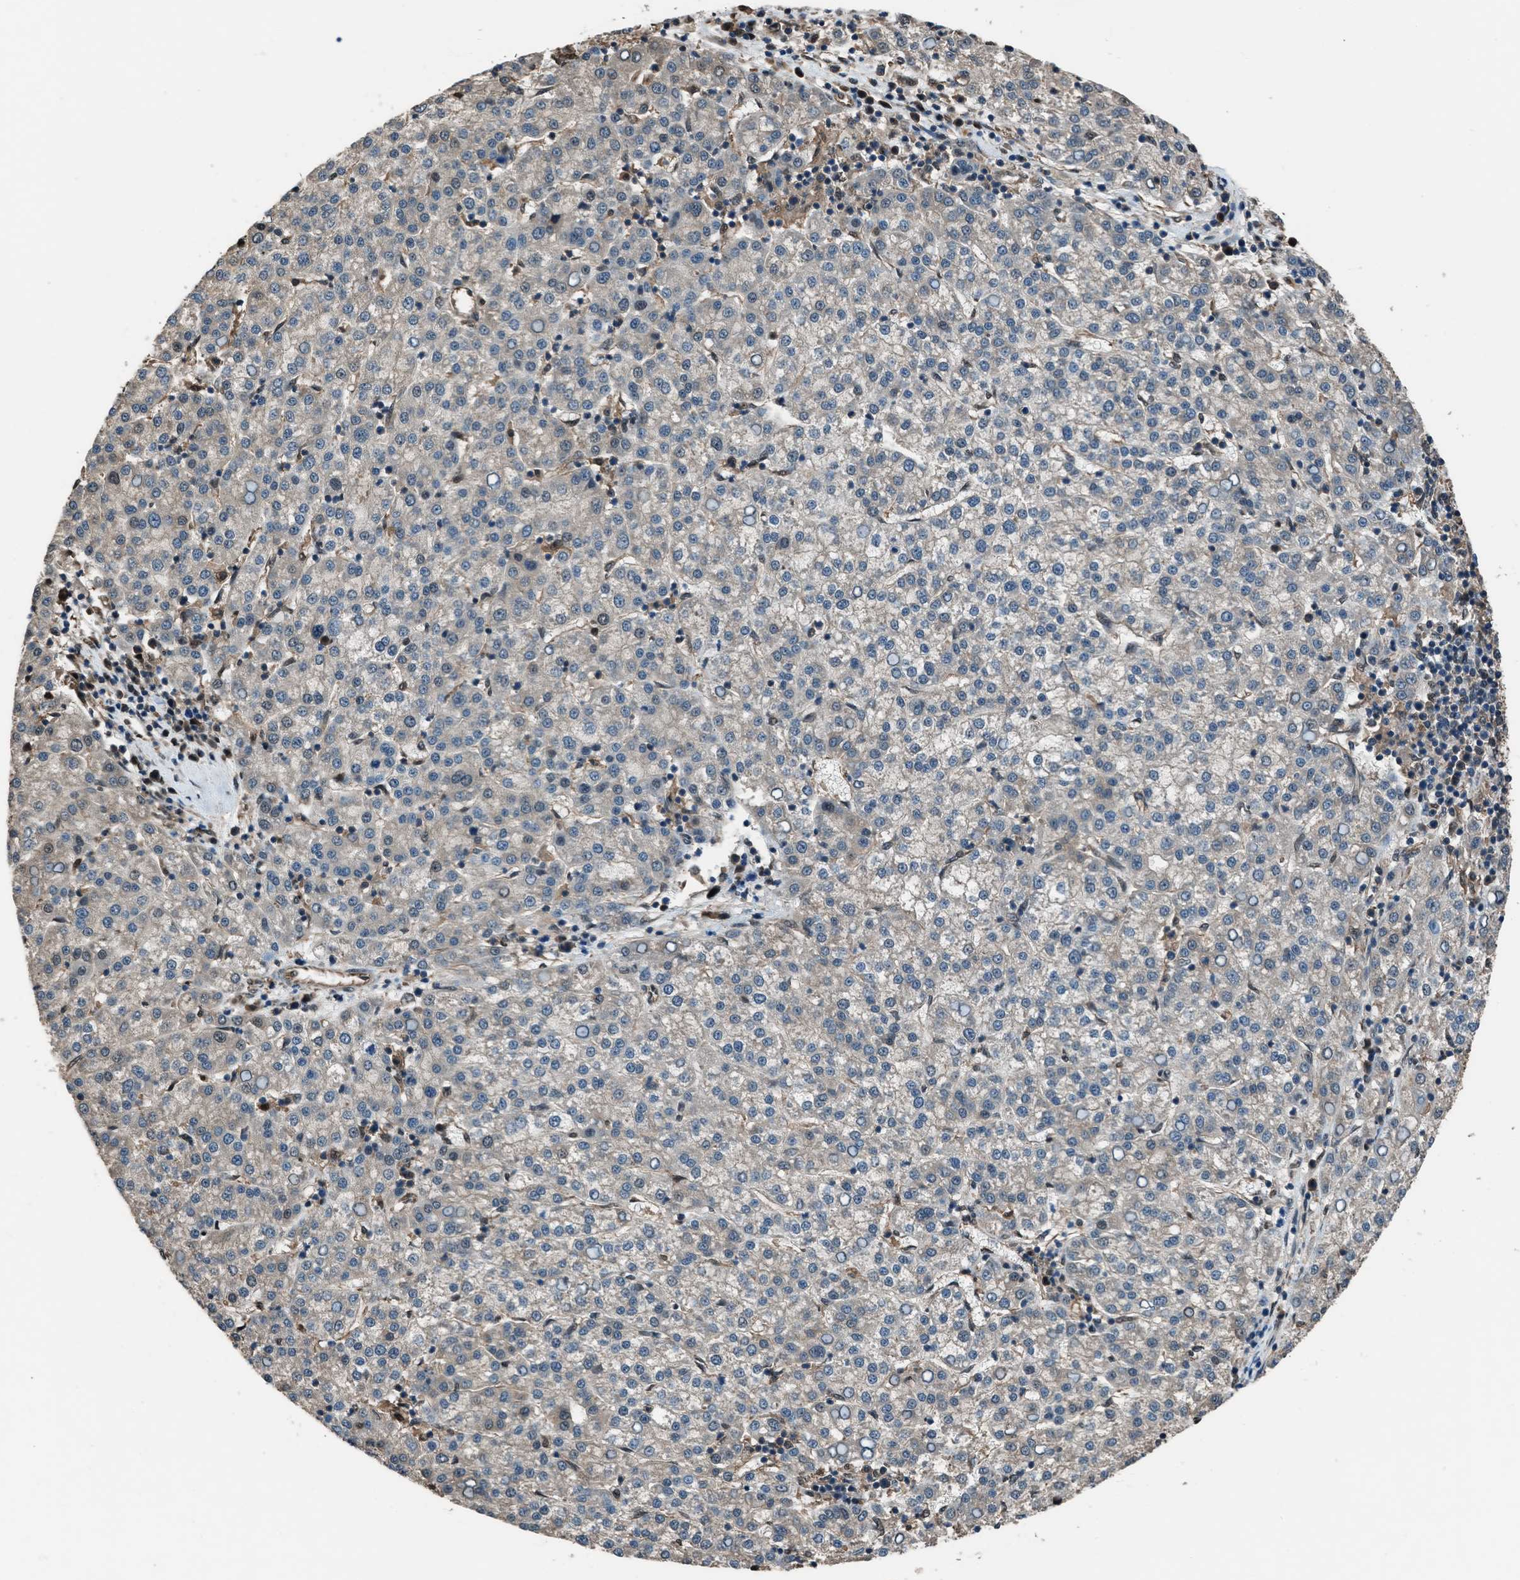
{"staining": {"intensity": "weak", "quantity": "<25%", "location": "cytoplasmic/membranous"}, "tissue": "liver cancer", "cell_type": "Tumor cells", "image_type": "cancer", "snomed": [{"axis": "morphology", "description": "Carcinoma, Hepatocellular, NOS"}, {"axis": "topography", "description": "Liver"}], "caption": "Immunohistochemistry (IHC) micrograph of neoplastic tissue: liver hepatocellular carcinoma stained with DAB (3,3'-diaminobenzidine) shows no significant protein positivity in tumor cells. (DAB immunohistochemistry (IHC) with hematoxylin counter stain).", "gene": "YWHAG", "patient": {"sex": "female", "age": 58}}